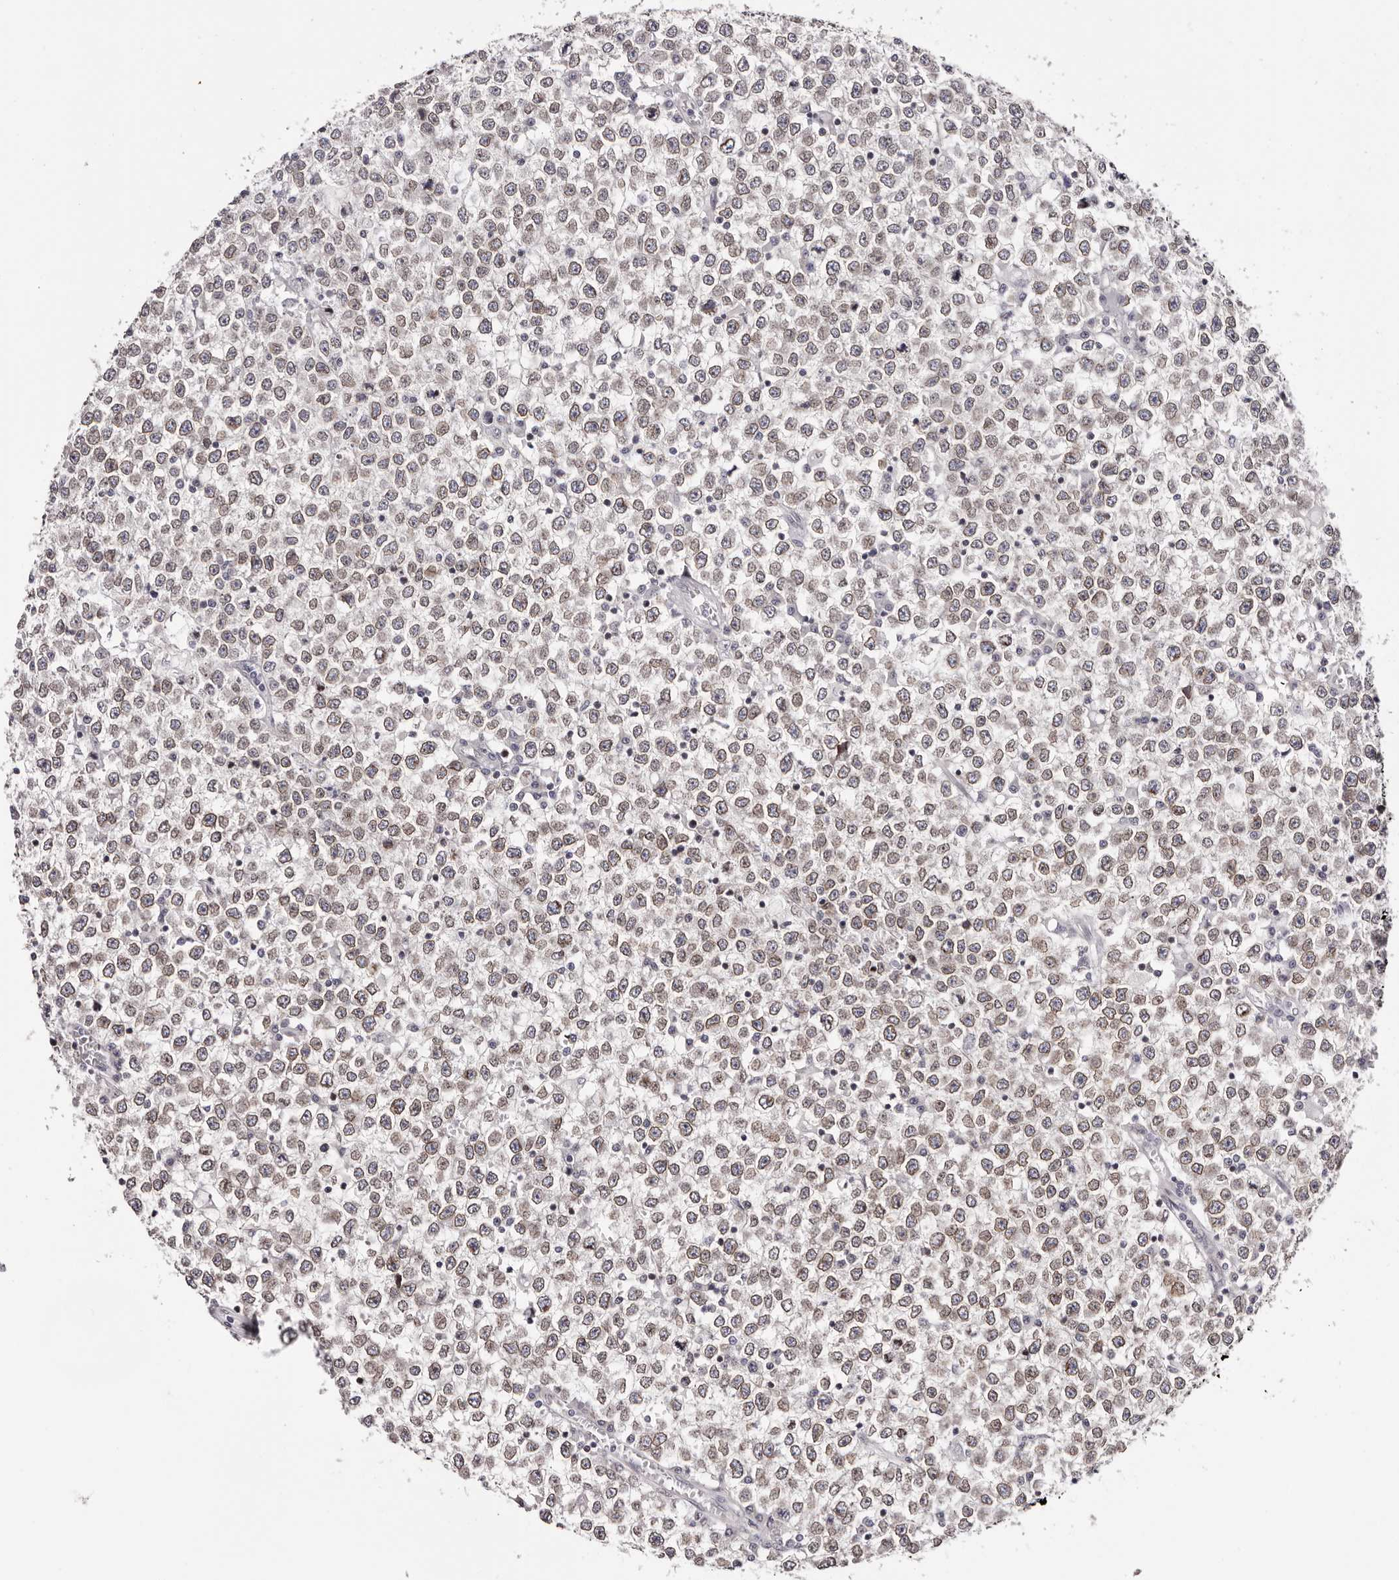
{"staining": {"intensity": "weak", "quantity": ">75%", "location": "cytoplasmic/membranous,nuclear"}, "tissue": "testis cancer", "cell_type": "Tumor cells", "image_type": "cancer", "snomed": [{"axis": "morphology", "description": "Seminoma, NOS"}, {"axis": "topography", "description": "Testis"}], "caption": "Immunohistochemistry (IHC) staining of testis cancer, which displays low levels of weak cytoplasmic/membranous and nuclear staining in approximately >75% of tumor cells indicating weak cytoplasmic/membranous and nuclear protein expression. The staining was performed using DAB (3,3'-diaminobenzidine) (brown) for protein detection and nuclei were counterstained in hematoxylin (blue).", "gene": "NUP153", "patient": {"sex": "male", "age": 65}}